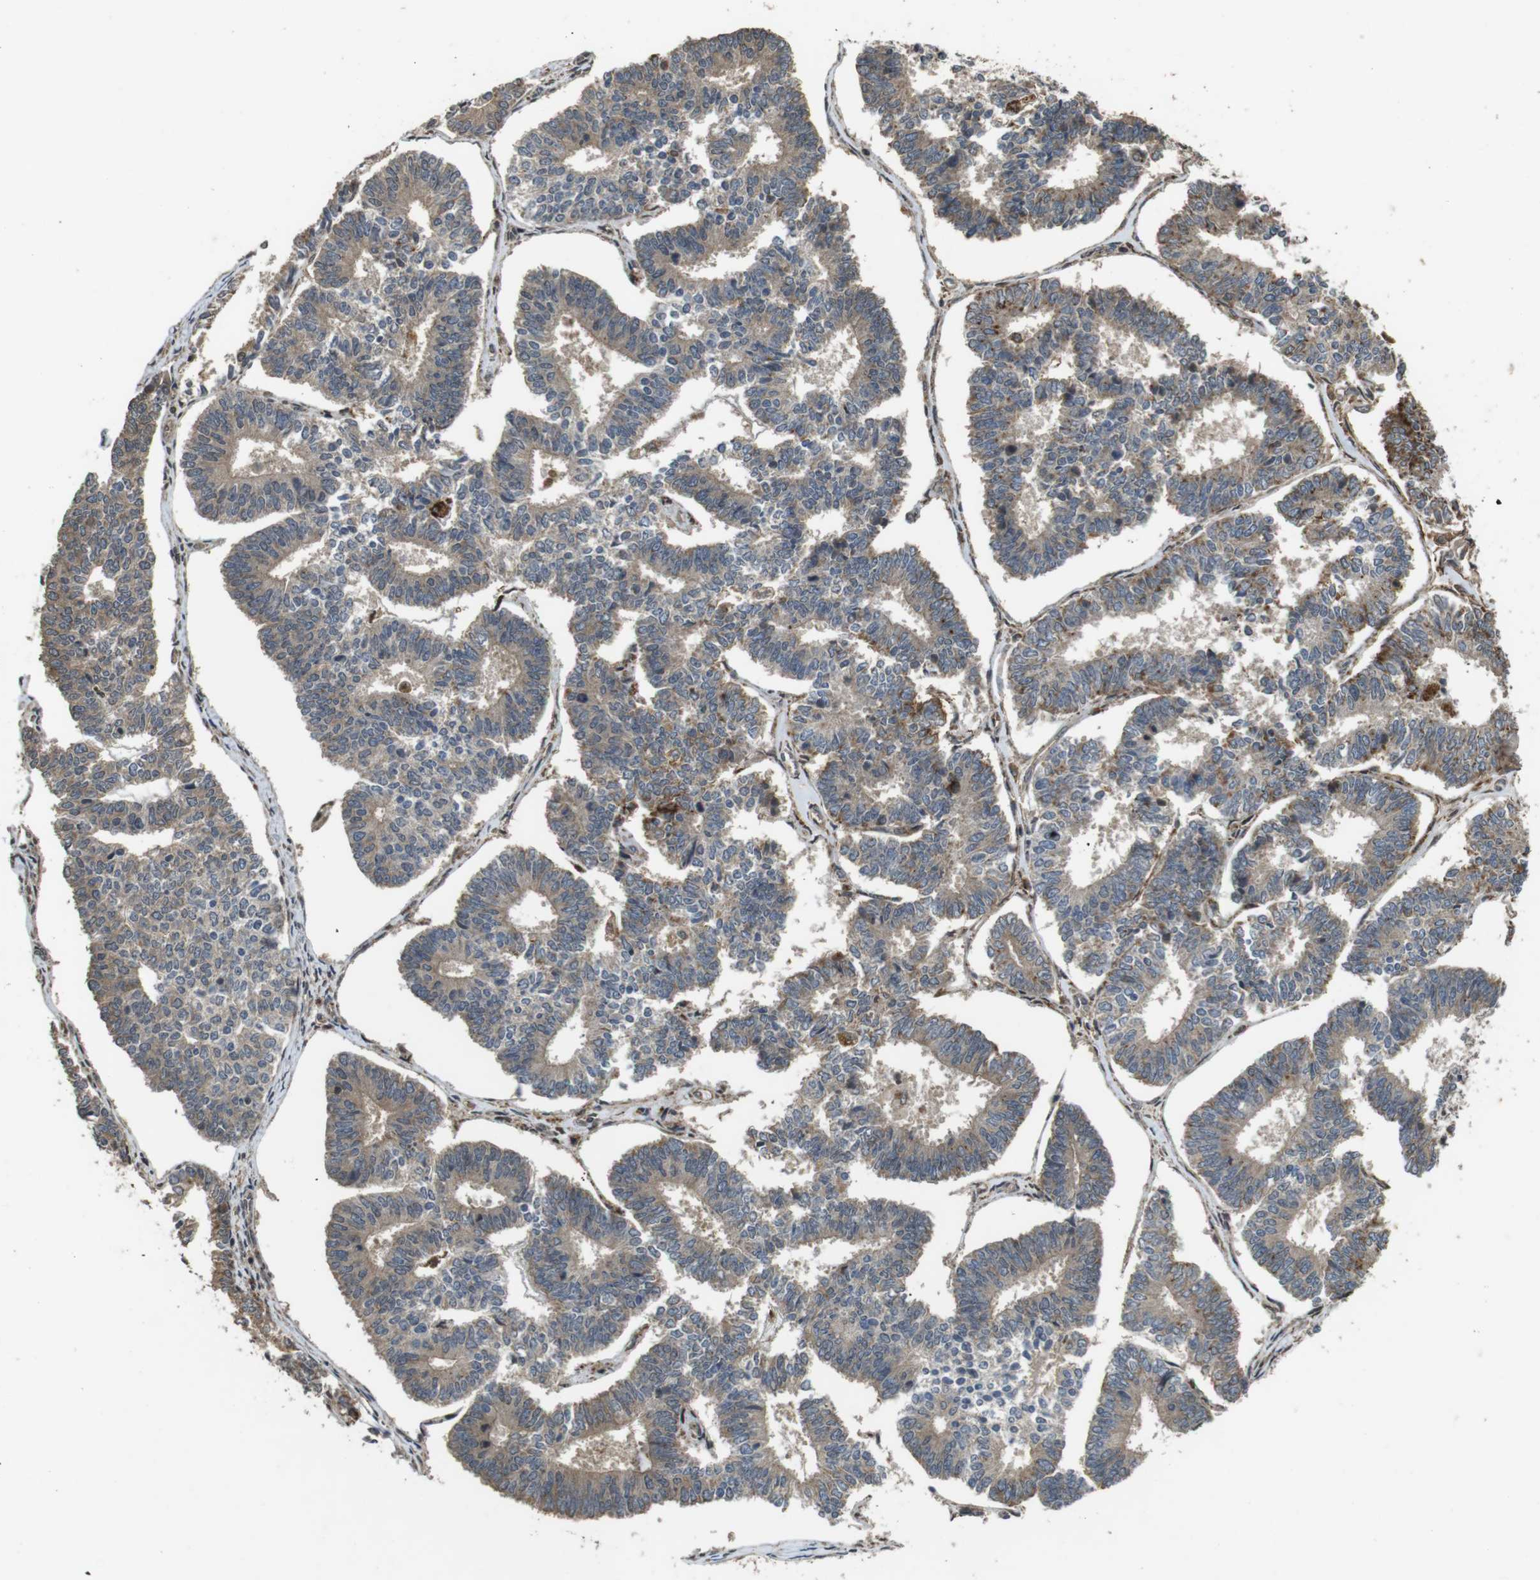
{"staining": {"intensity": "weak", "quantity": ">75%", "location": "cytoplasmic/membranous"}, "tissue": "endometrial cancer", "cell_type": "Tumor cells", "image_type": "cancer", "snomed": [{"axis": "morphology", "description": "Adenocarcinoma, NOS"}, {"axis": "topography", "description": "Endometrium"}], "caption": "Adenocarcinoma (endometrial) stained with a protein marker shows weak staining in tumor cells.", "gene": "FZD10", "patient": {"sex": "female", "age": 70}}